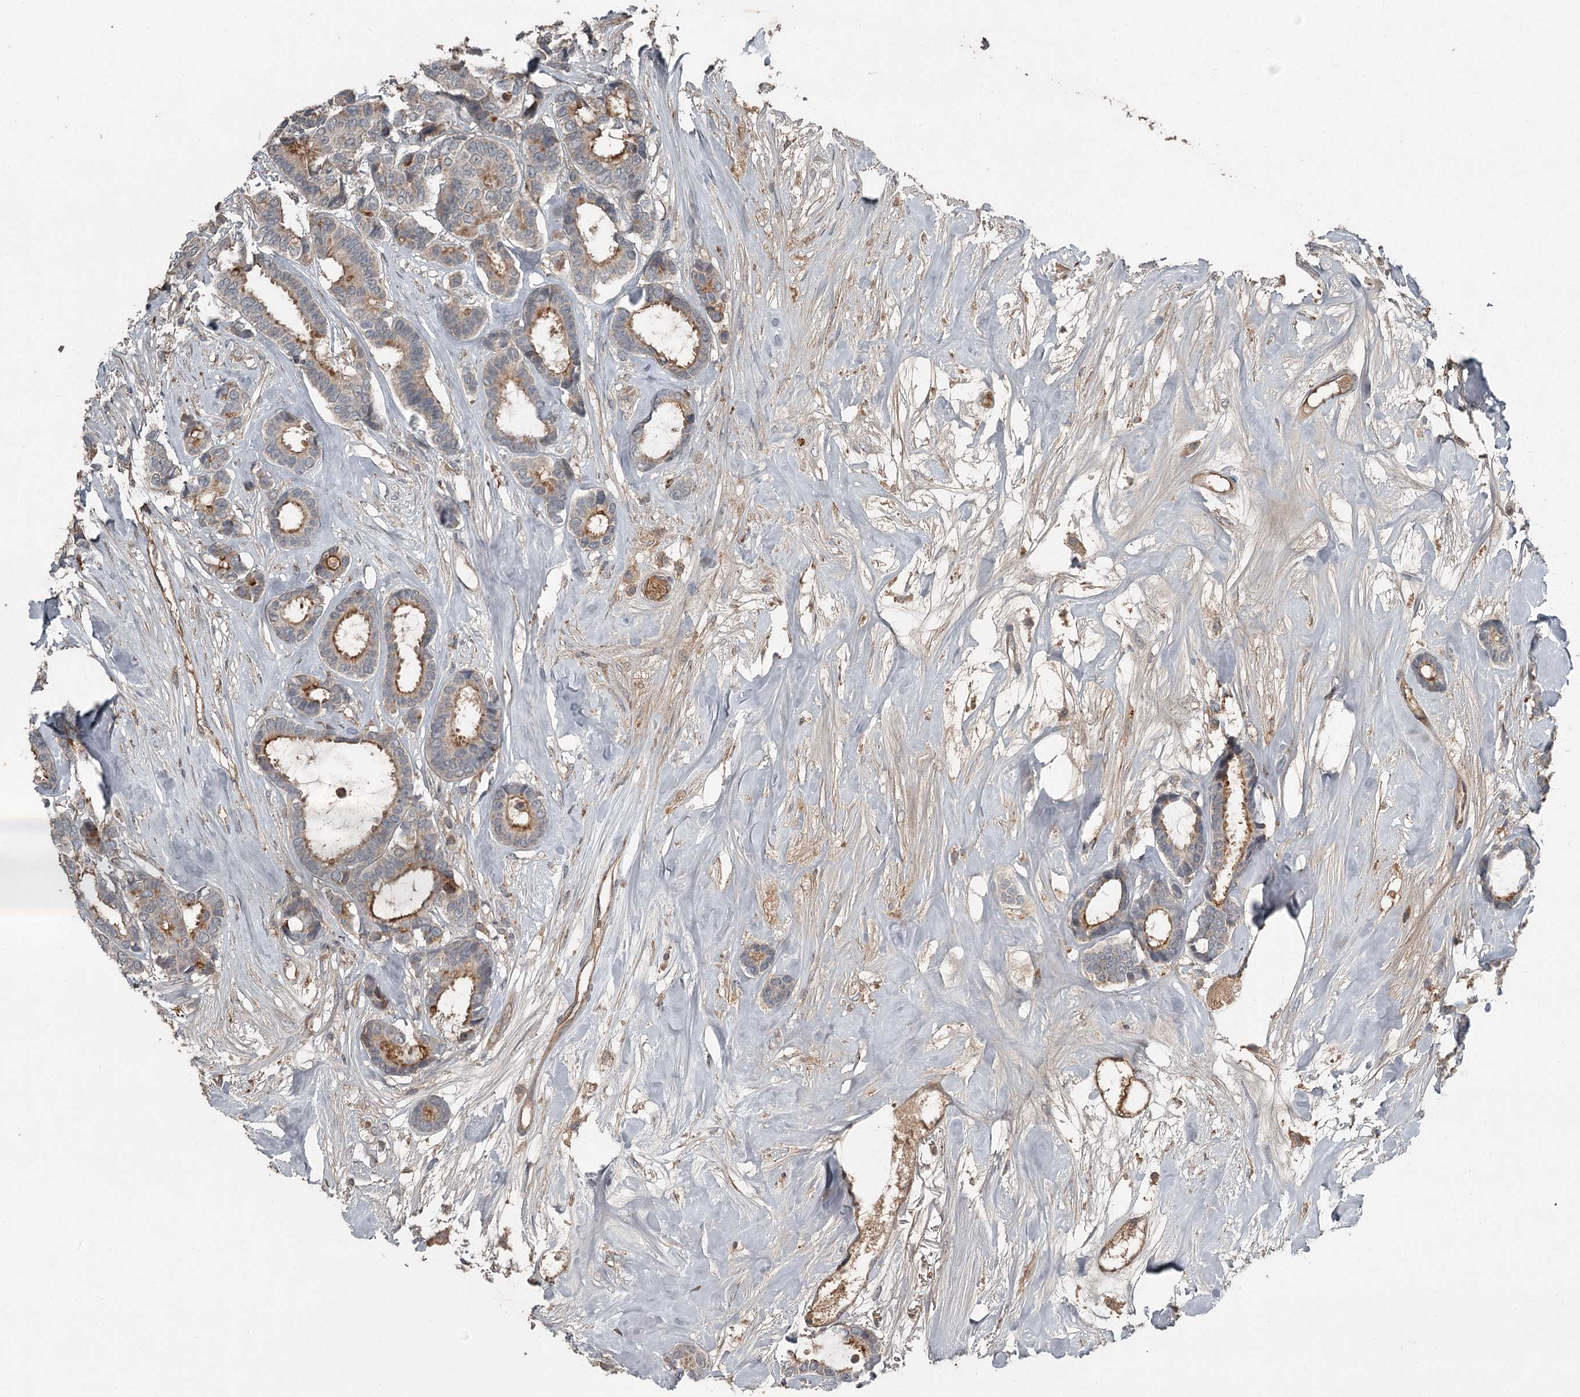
{"staining": {"intensity": "moderate", "quantity": "<25%", "location": "cytoplasmic/membranous"}, "tissue": "breast cancer", "cell_type": "Tumor cells", "image_type": "cancer", "snomed": [{"axis": "morphology", "description": "Duct carcinoma"}, {"axis": "topography", "description": "Breast"}], "caption": "Immunohistochemical staining of human breast cancer (invasive ductal carcinoma) reveals low levels of moderate cytoplasmic/membranous protein staining in approximately <25% of tumor cells. The staining was performed using DAB to visualize the protein expression in brown, while the nuclei were stained in blue with hematoxylin (Magnification: 20x).", "gene": "SLC39A8", "patient": {"sex": "female", "age": 87}}